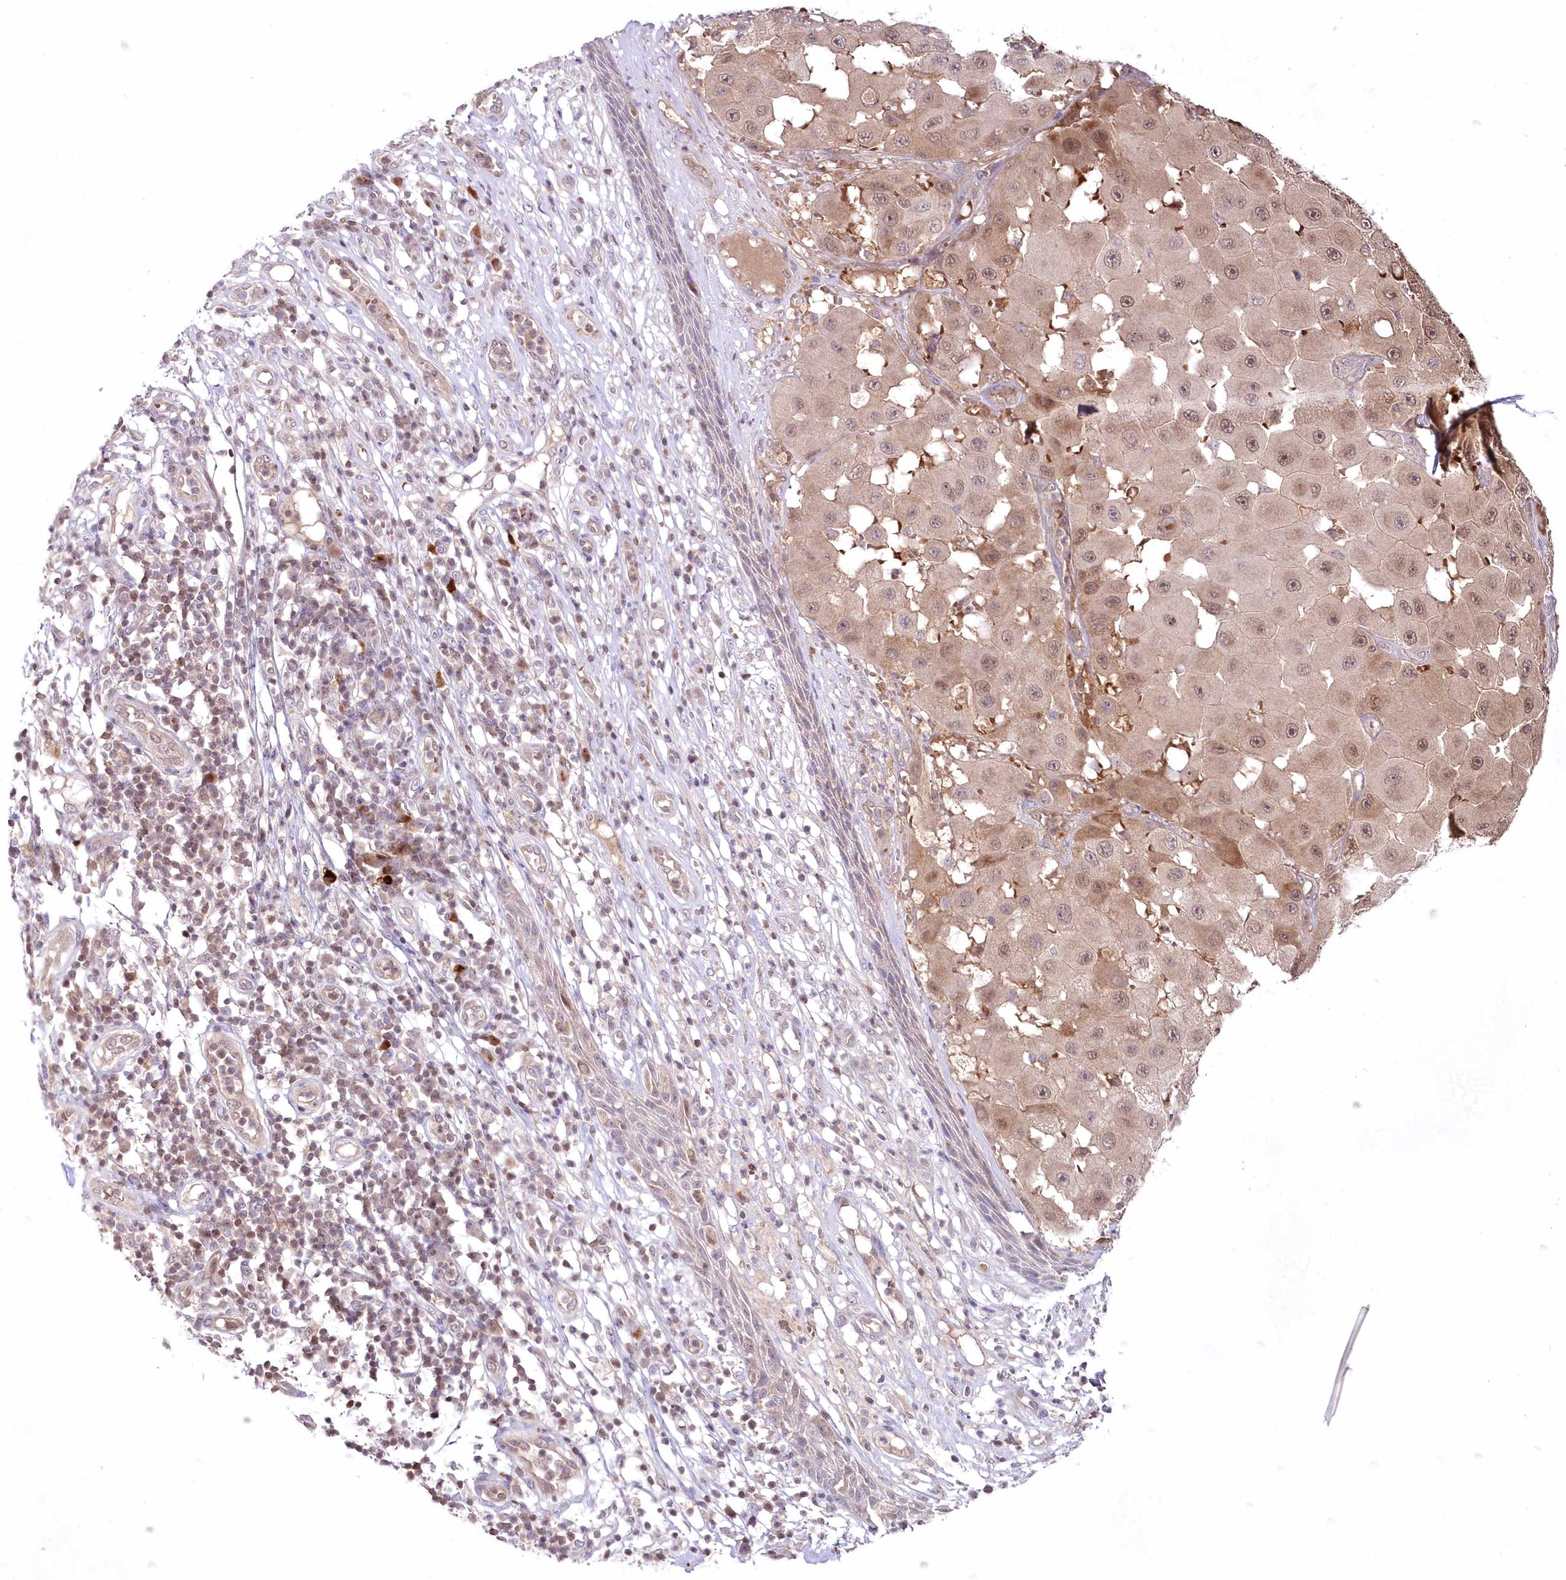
{"staining": {"intensity": "moderate", "quantity": "<25%", "location": "cytoplasmic/membranous"}, "tissue": "melanoma", "cell_type": "Tumor cells", "image_type": "cancer", "snomed": [{"axis": "morphology", "description": "Malignant melanoma, NOS"}, {"axis": "topography", "description": "Skin"}], "caption": "Malignant melanoma stained with a protein marker reveals moderate staining in tumor cells.", "gene": "IMPA1", "patient": {"sex": "female", "age": 81}}